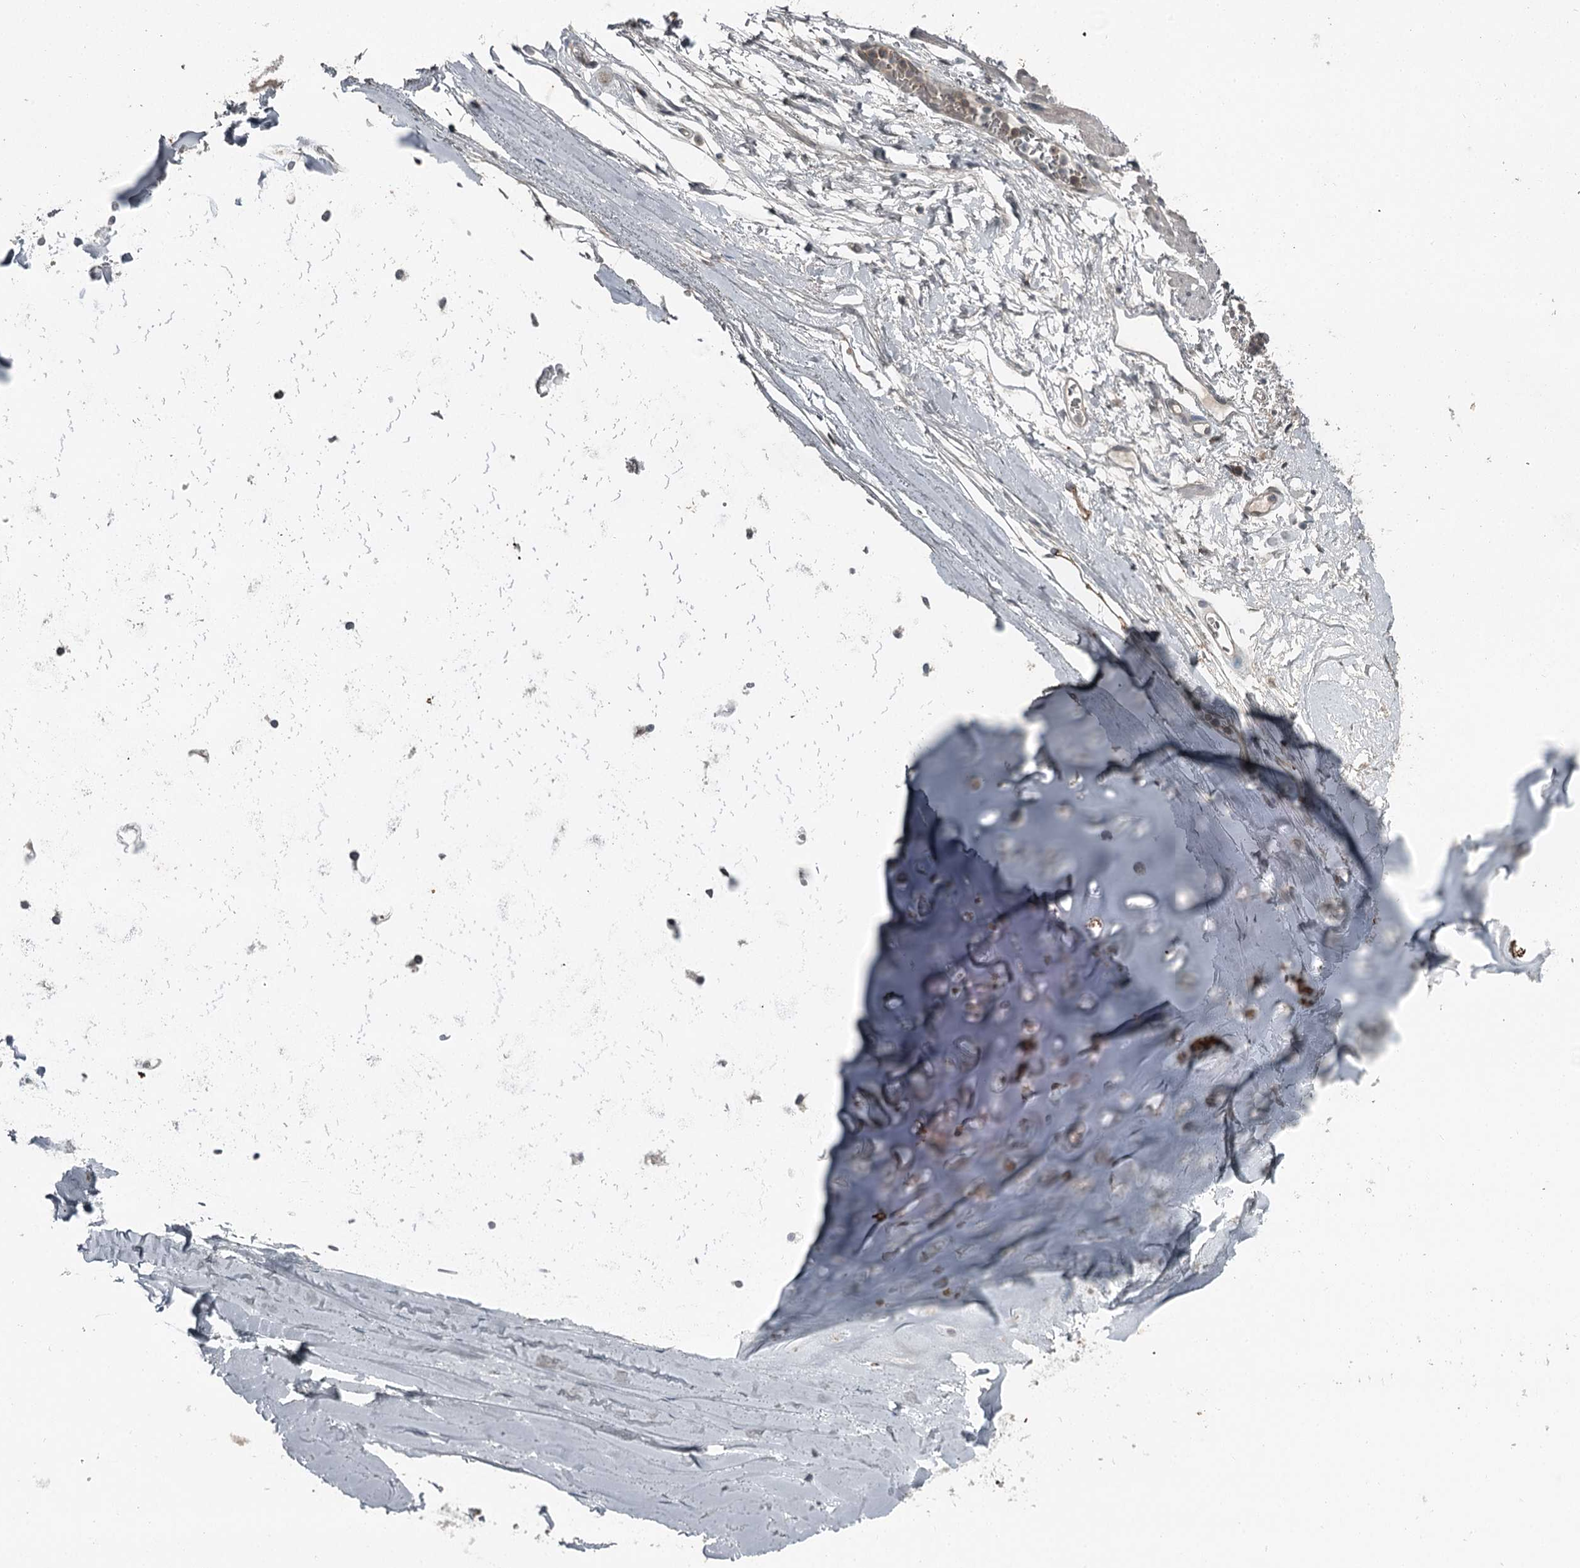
{"staining": {"intensity": "negative", "quantity": "none", "location": "none"}, "tissue": "adipose tissue", "cell_type": "Adipocytes", "image_type": "normal", "snomed": [{"axis": "morphology", "description": "Normal tissue, NOS"}, {"axis": "topography", "description": "Lymph node"}, {"axis": "topography", "description": "Bronchus"}], "caption": "DAB (3,3'-diaminobenzidine) immunohistochemical staining of unremarkable adipose tissue demonstrates no significant expression in adipocytes.", "gene": "SLC39A8", "patient": {"sex": "male", "age": 63}}